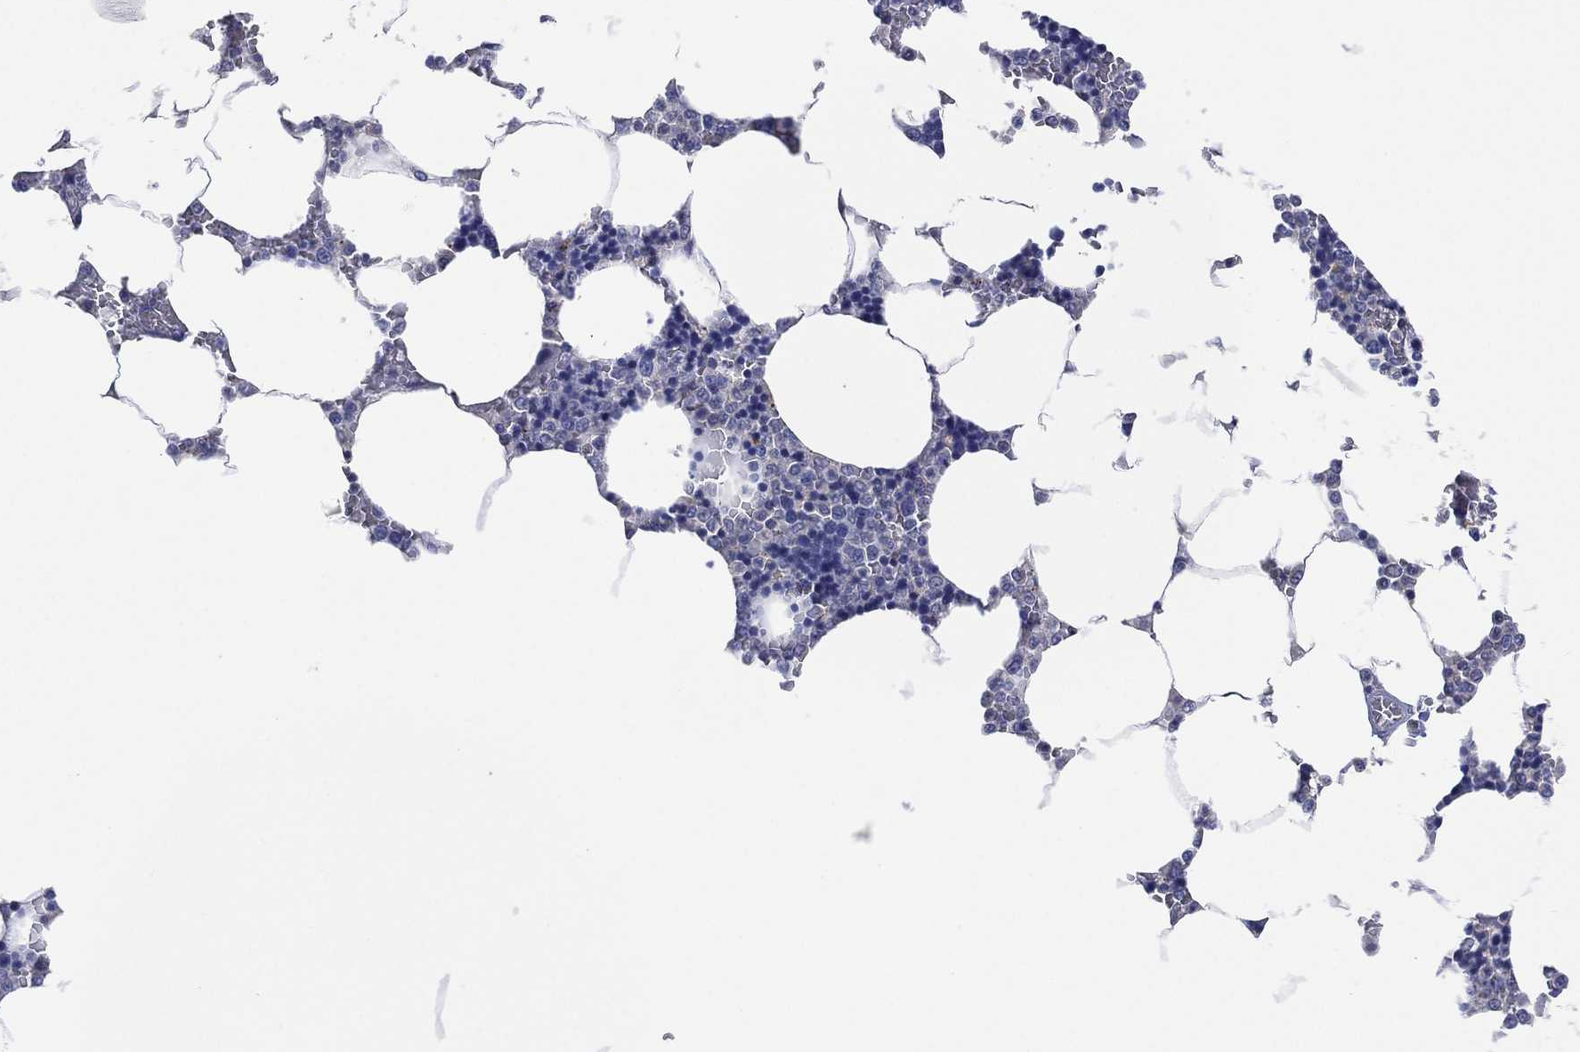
{"staining": {"intensity": "negative", "quantity": "none", "location": "none"}, "tissue": "bone marrow", "cell_type": "Hematopoietic cells", "image_type": "normal", "snomed": [{"axis": "morphology", "description": "Normal tissue, NOS"}, {"axis": "topography", "description": "Bone marrow"}], "caption": "Micrograph shows no significant protein staining in hematopoietic cells of benign bone marrow. (DAB (3,3'-diaminobenzidine) immunohistochemistry with hematoxylin counter stain).", "gene": "GALNS", "patient": {"sex": "male", "age": 63}}